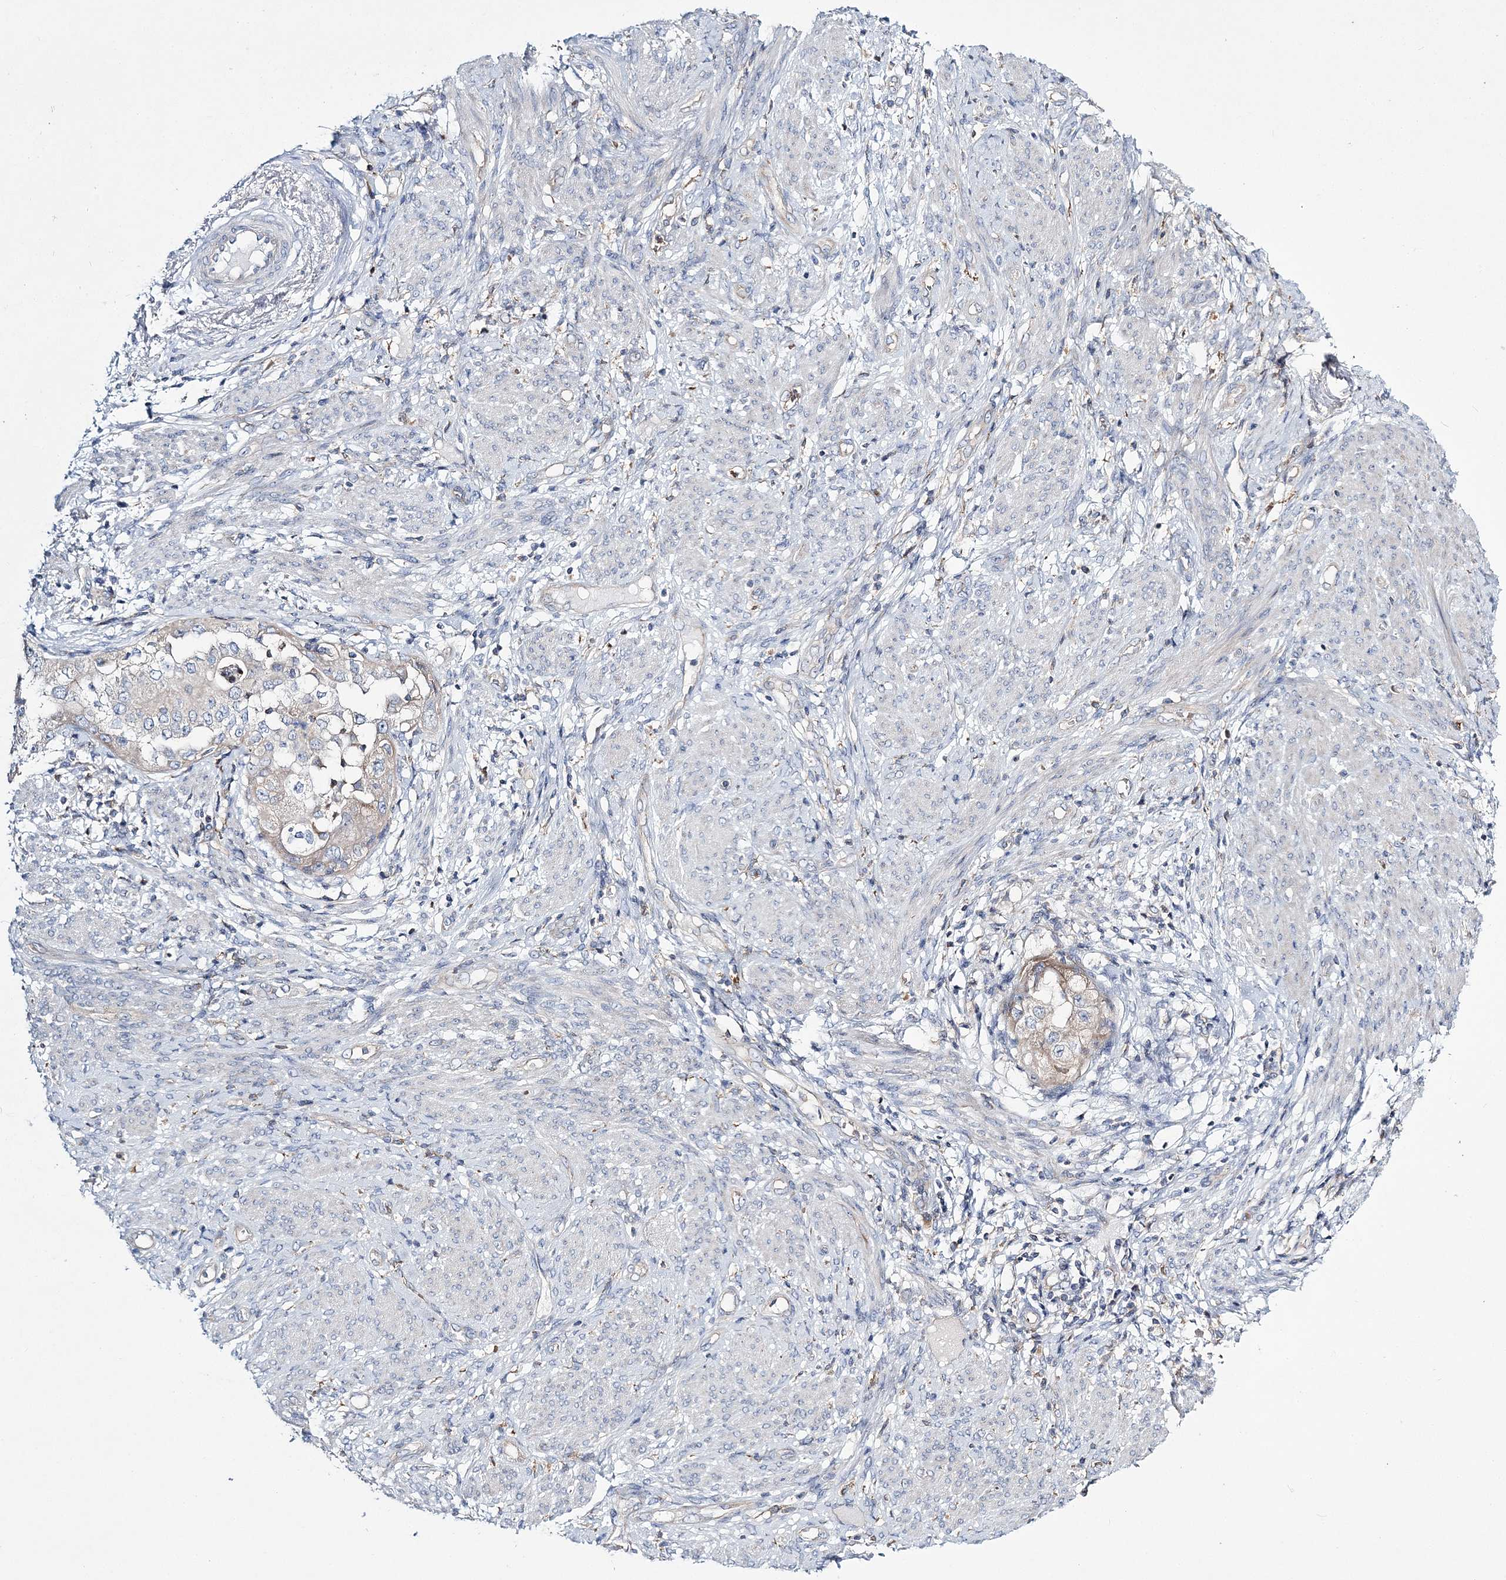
{"staining": {"intensity": "weak", "quantity": "<25%", "location": "cytoplasmic/membranous"}, "tissue": "endometrial cancer", "cell_type": "Tumor cells", "image_type": "cancer", "snomed": [{"axis": "morphology", "description": "Adenocarcinoma, NOS"}, {"axis": "topography", "description": "Endometrium"}], "caption": "High power microscopy micrograph of an immunohistochemistry (IHC) histopathology image of adenocarcinoma (endometrial), revealing no significant positivity in tumor cells.", "gene": "ATP11B", "patient": {"sex": "female", "age": 85}}